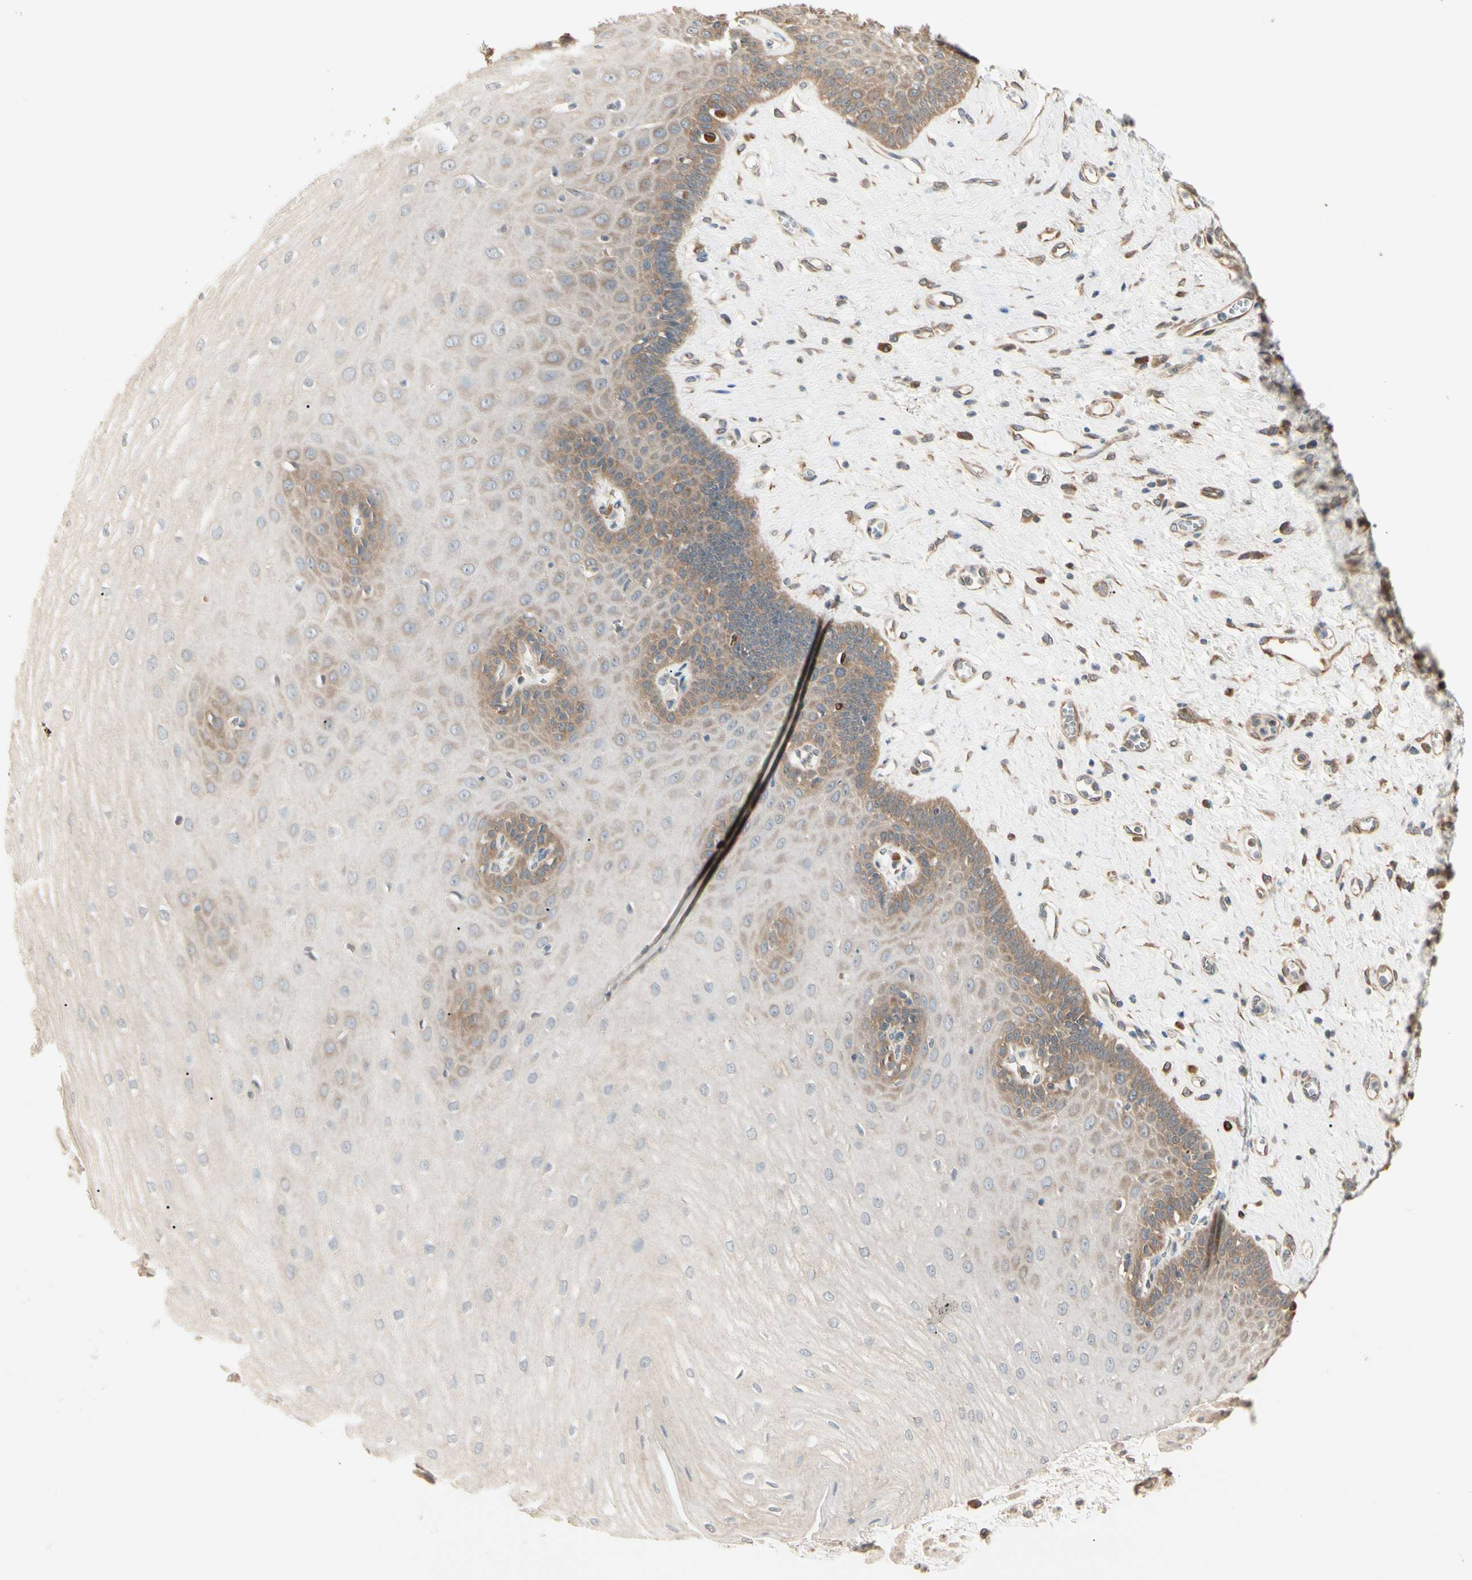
{"staining": {"intensity": "moderate", "quantity": "25%-75%", "location": "cytoplasmic/membranous"}, "tissue": "esophagus", "cell_type": "Squamous epithelial cells", "image_type": "normal", "snomed": [{"axis": "morphology", "description": "Normal tissue, NOS"}, {"axis": "morphology", "description": "Squamous cell carcinoma, NOS"}, {"axis": "topography", "description": "Esophagus"}], "caption": "Moderate cytoplasmic/membranous protein staining is present in about 25%-75% of squamous epithelial cells in esophagus. The staining is performed using DAB (3,3'-diaminobenzidine) brown chromogen to label protein expression. The nuclei are counter-stained blue using hematoxylin.", "gene": "IRAG1", "patient": {"sex": "male", "age": 65}}